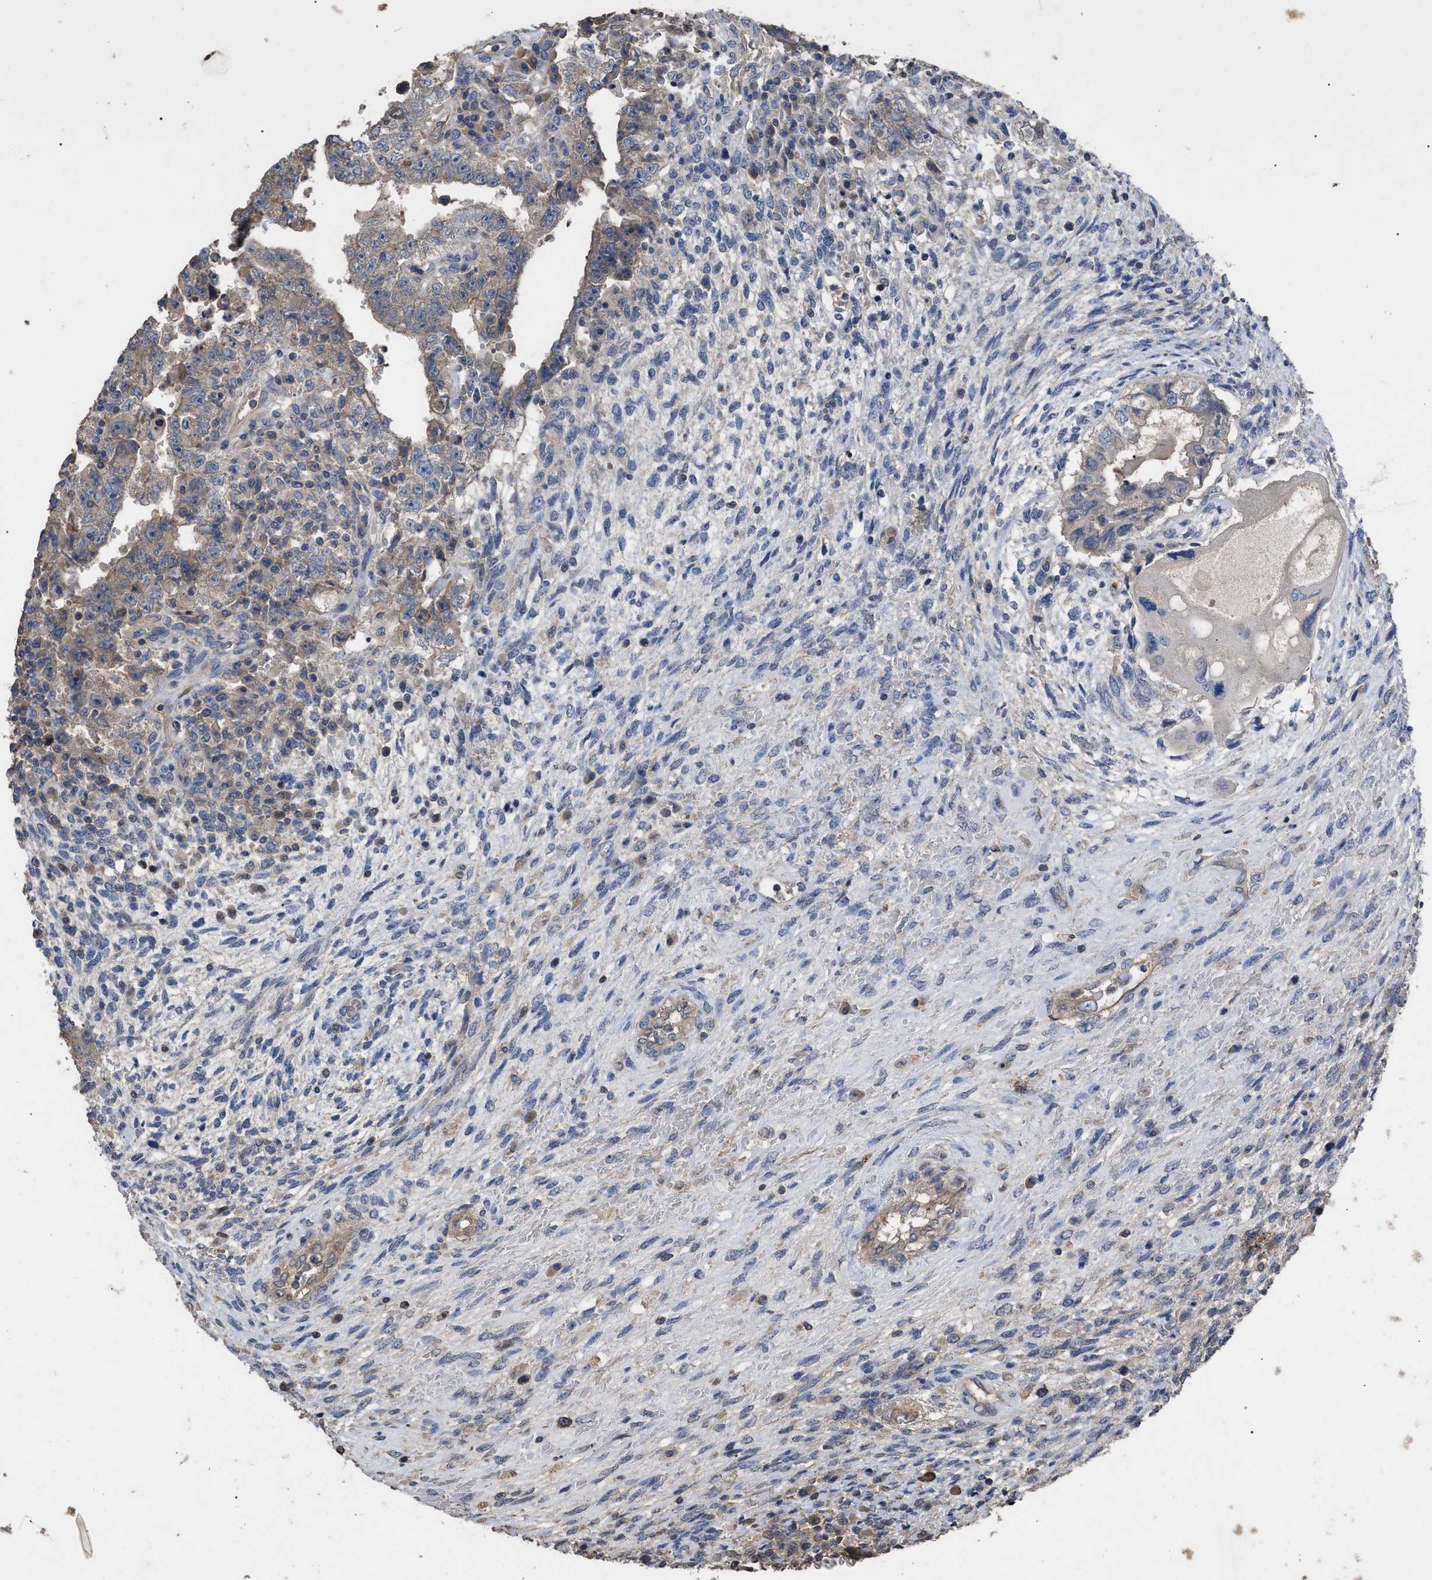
{"staining": {"intensity": "weak", "quantity": "25%-75%", "location": "cytoplasmic/membranous"}, "tissue": "testis cancer", "cell_type": "Tumor cells", "image_type": "cancer", "snomed": [{"axis": "morphology", "description": "Carcinoma, Embryonal, NOS"}, {"axis": "topography", "description": "Testis"}], "caption": "Immunohistochemistry image of neoplastic tissue: human testis embryonal carcinoma stained using immunohistochemistry (IHC) reveals low levels of weak protein expression localized specifically in the cytoplasmic/membranous of tumor cells, appearing as a cytoplasmic/membranous brown color.", "gene": "BTN2A1", "patient": {"sex": "male", "age": 26}}